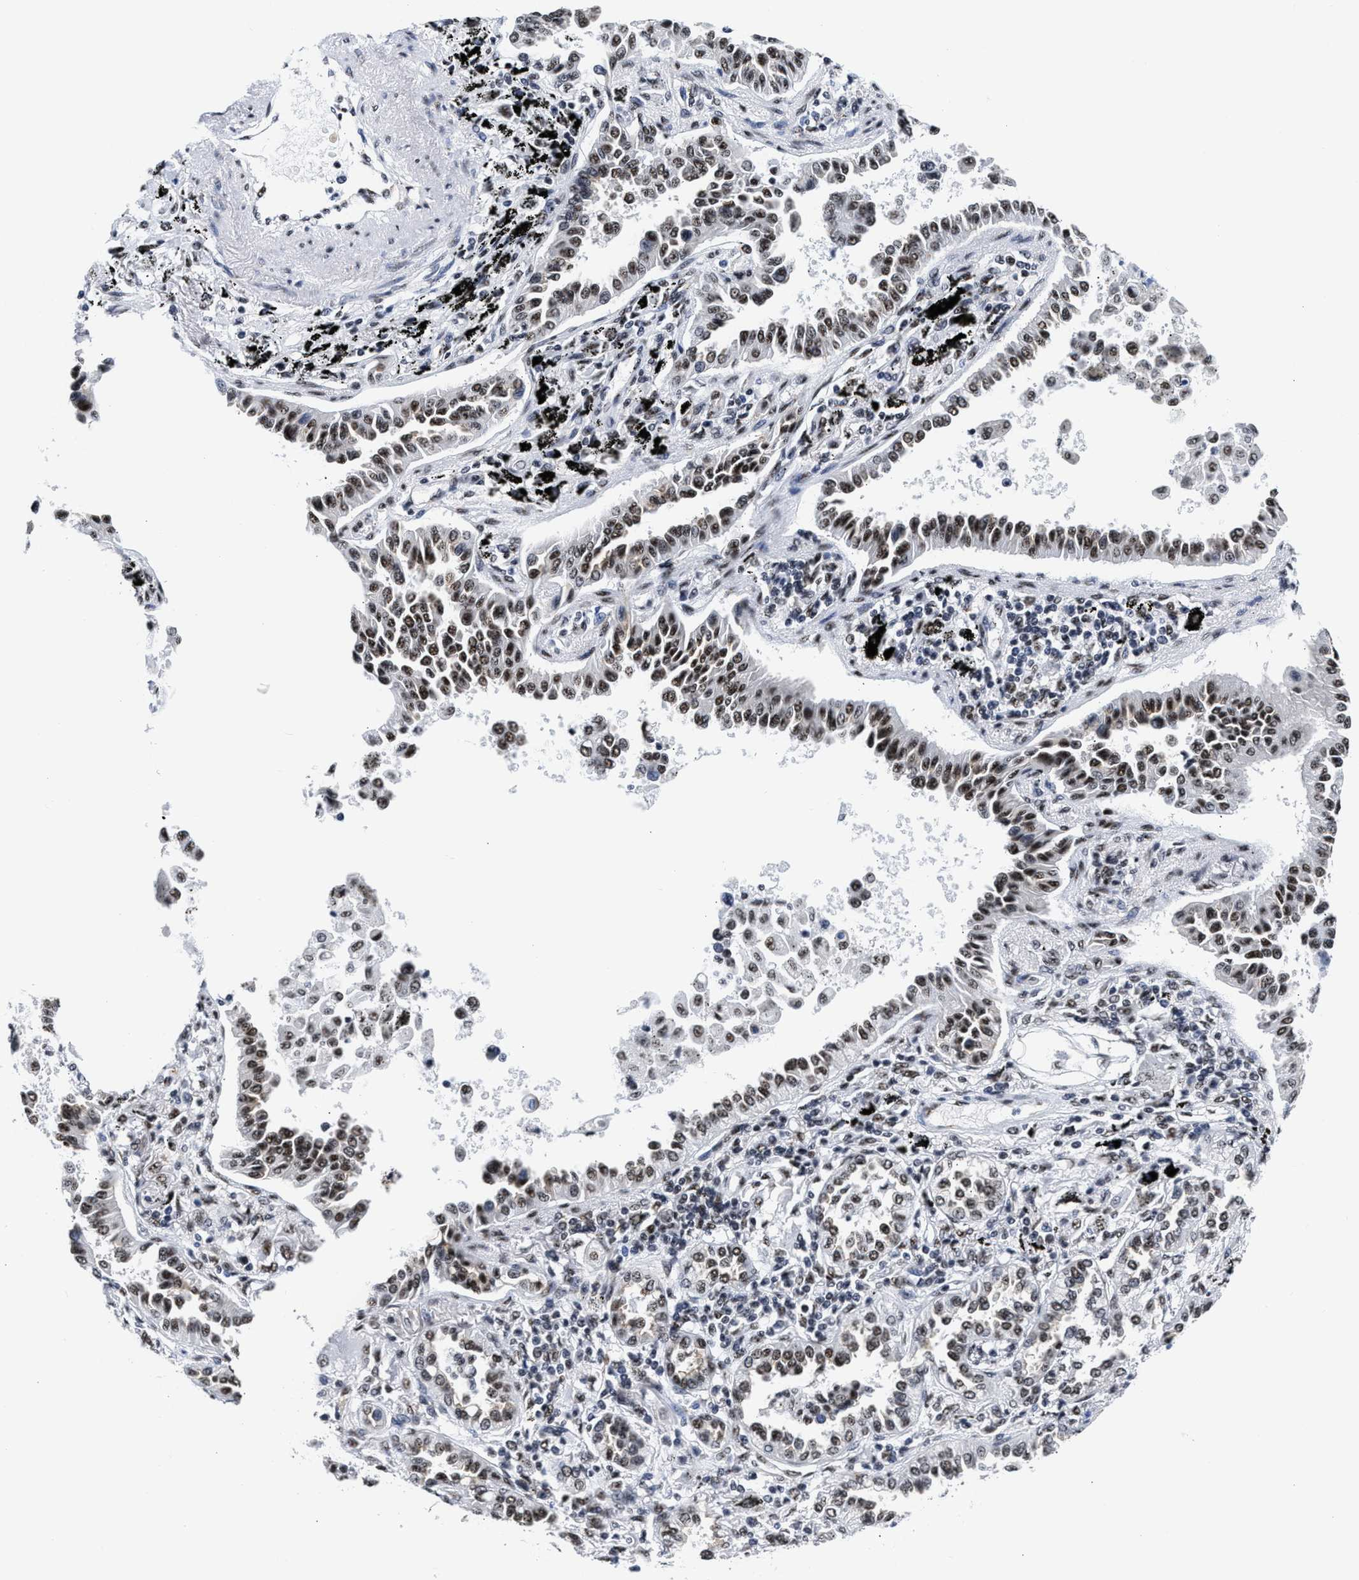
{"staining": {"intensity": "moderate", "quantity": ">75%", "location": "nuclear"}, "tissue": "lung cancer", "cell_type": "Tumor cells", "image_type": "cancer", "snomed": [{"axis": "morphology", "description": "Normal tissue, NOS"}, {"axis": "morphology", "description": "Adenocarcinoma, NOS"}, {"axis": "topography", "description": "Lung"}], "caption": "Lung cancer stained with a protein marker demonstrates moderate staining in tumor cells.", "gene": "RBM8A", "patient": {"sex": "male", "age": 59}}